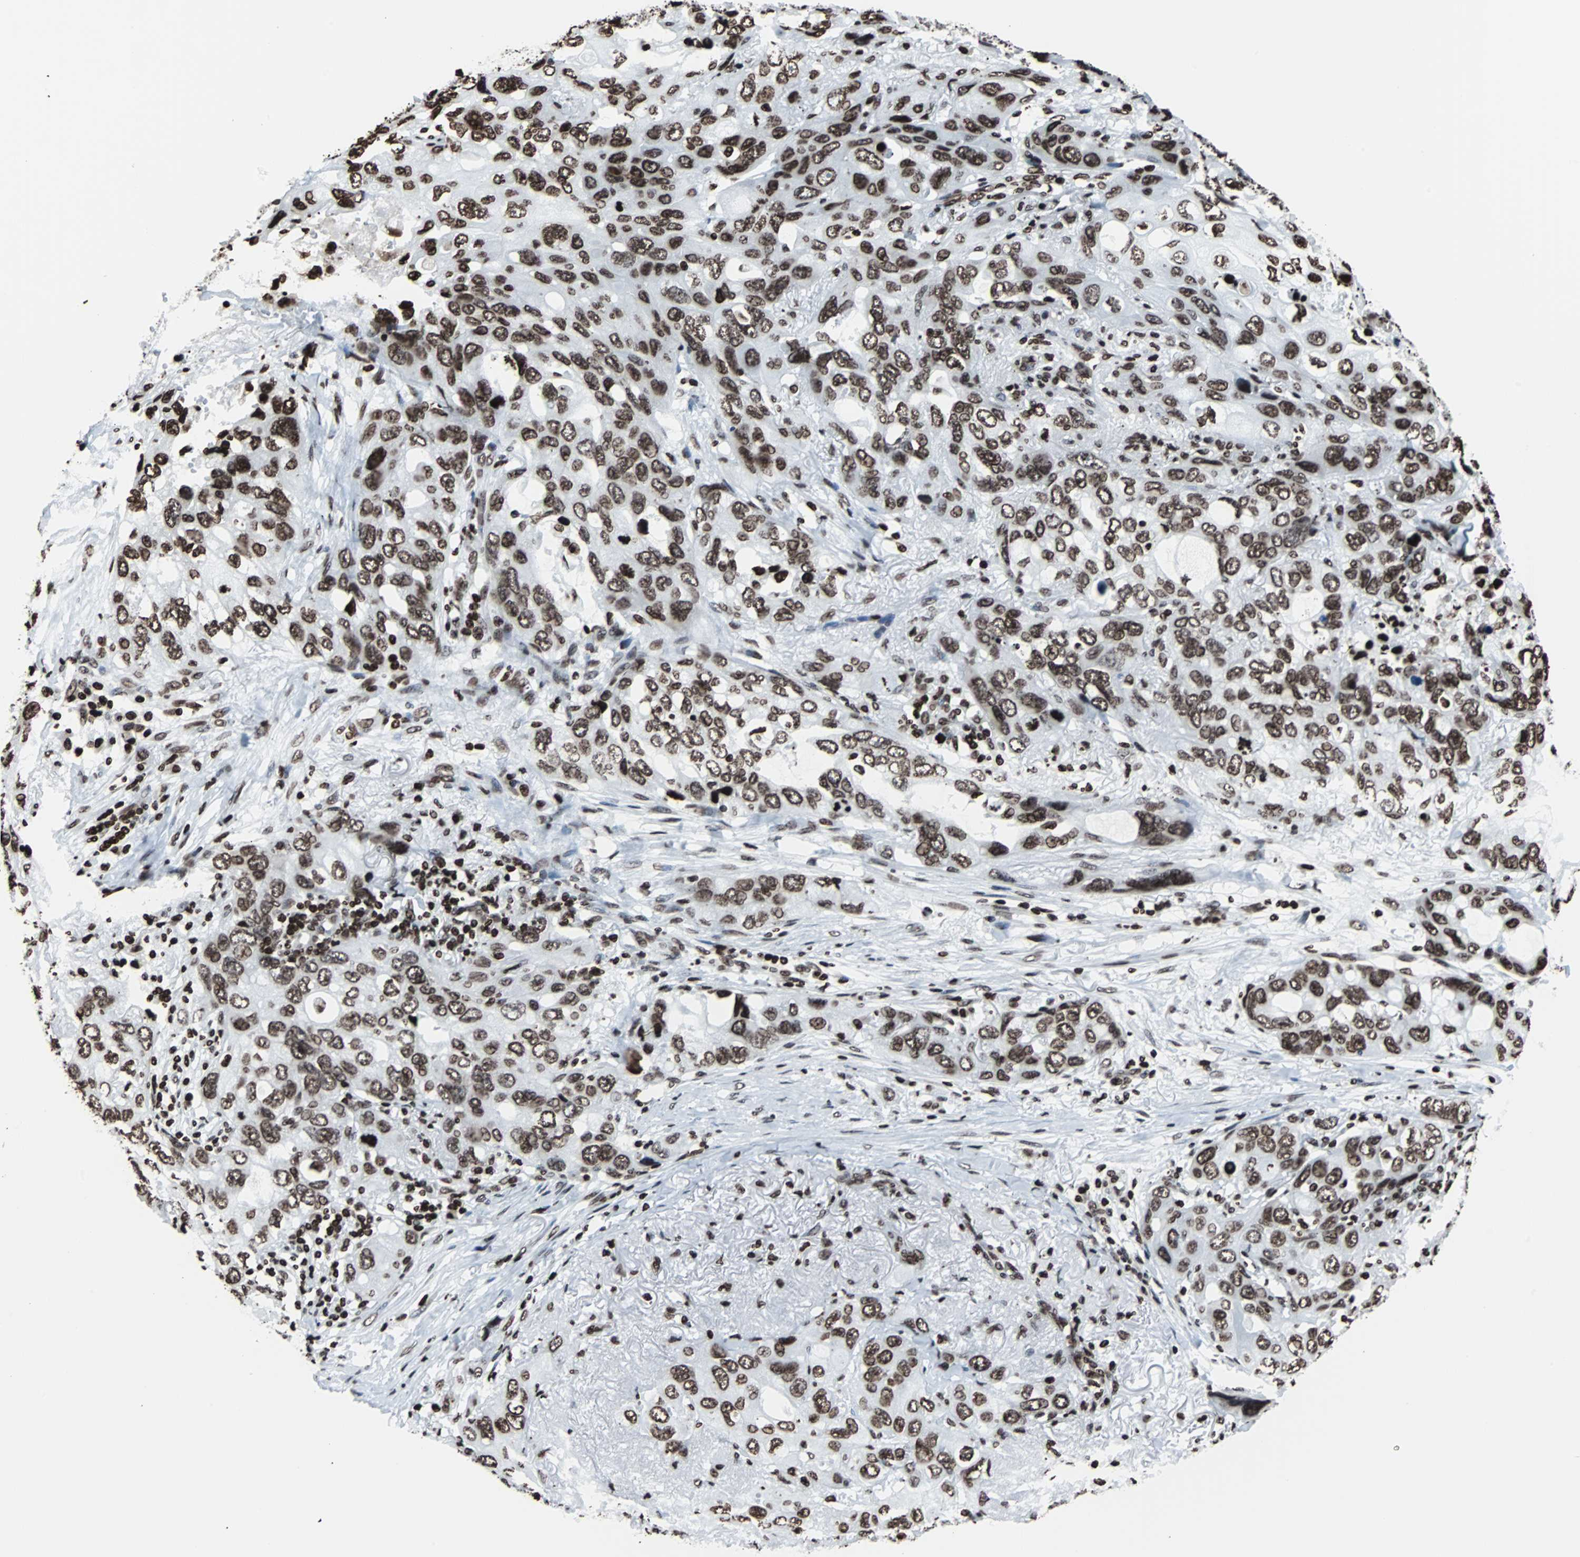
{"staining": {"intensity": "strong", "quantity": ">75%", "location": "nuclear"}, "tissue": "lung cancer", "cell_type": "Tumor cells", "image_type": "cancer", "snomed": [{"axis": "morphology", "description": "Squamous cell carcinoma, NOS"}, {"axis": "topography", "description": "Lung"}], "caption": "Lung cancer tissue demonstrates strong nuclear positivity in about >75% of tumor cells, visualized by immunohistochemistry.", "gene": "H2BC18", "patient": {"sex": "female", "age": 73}}